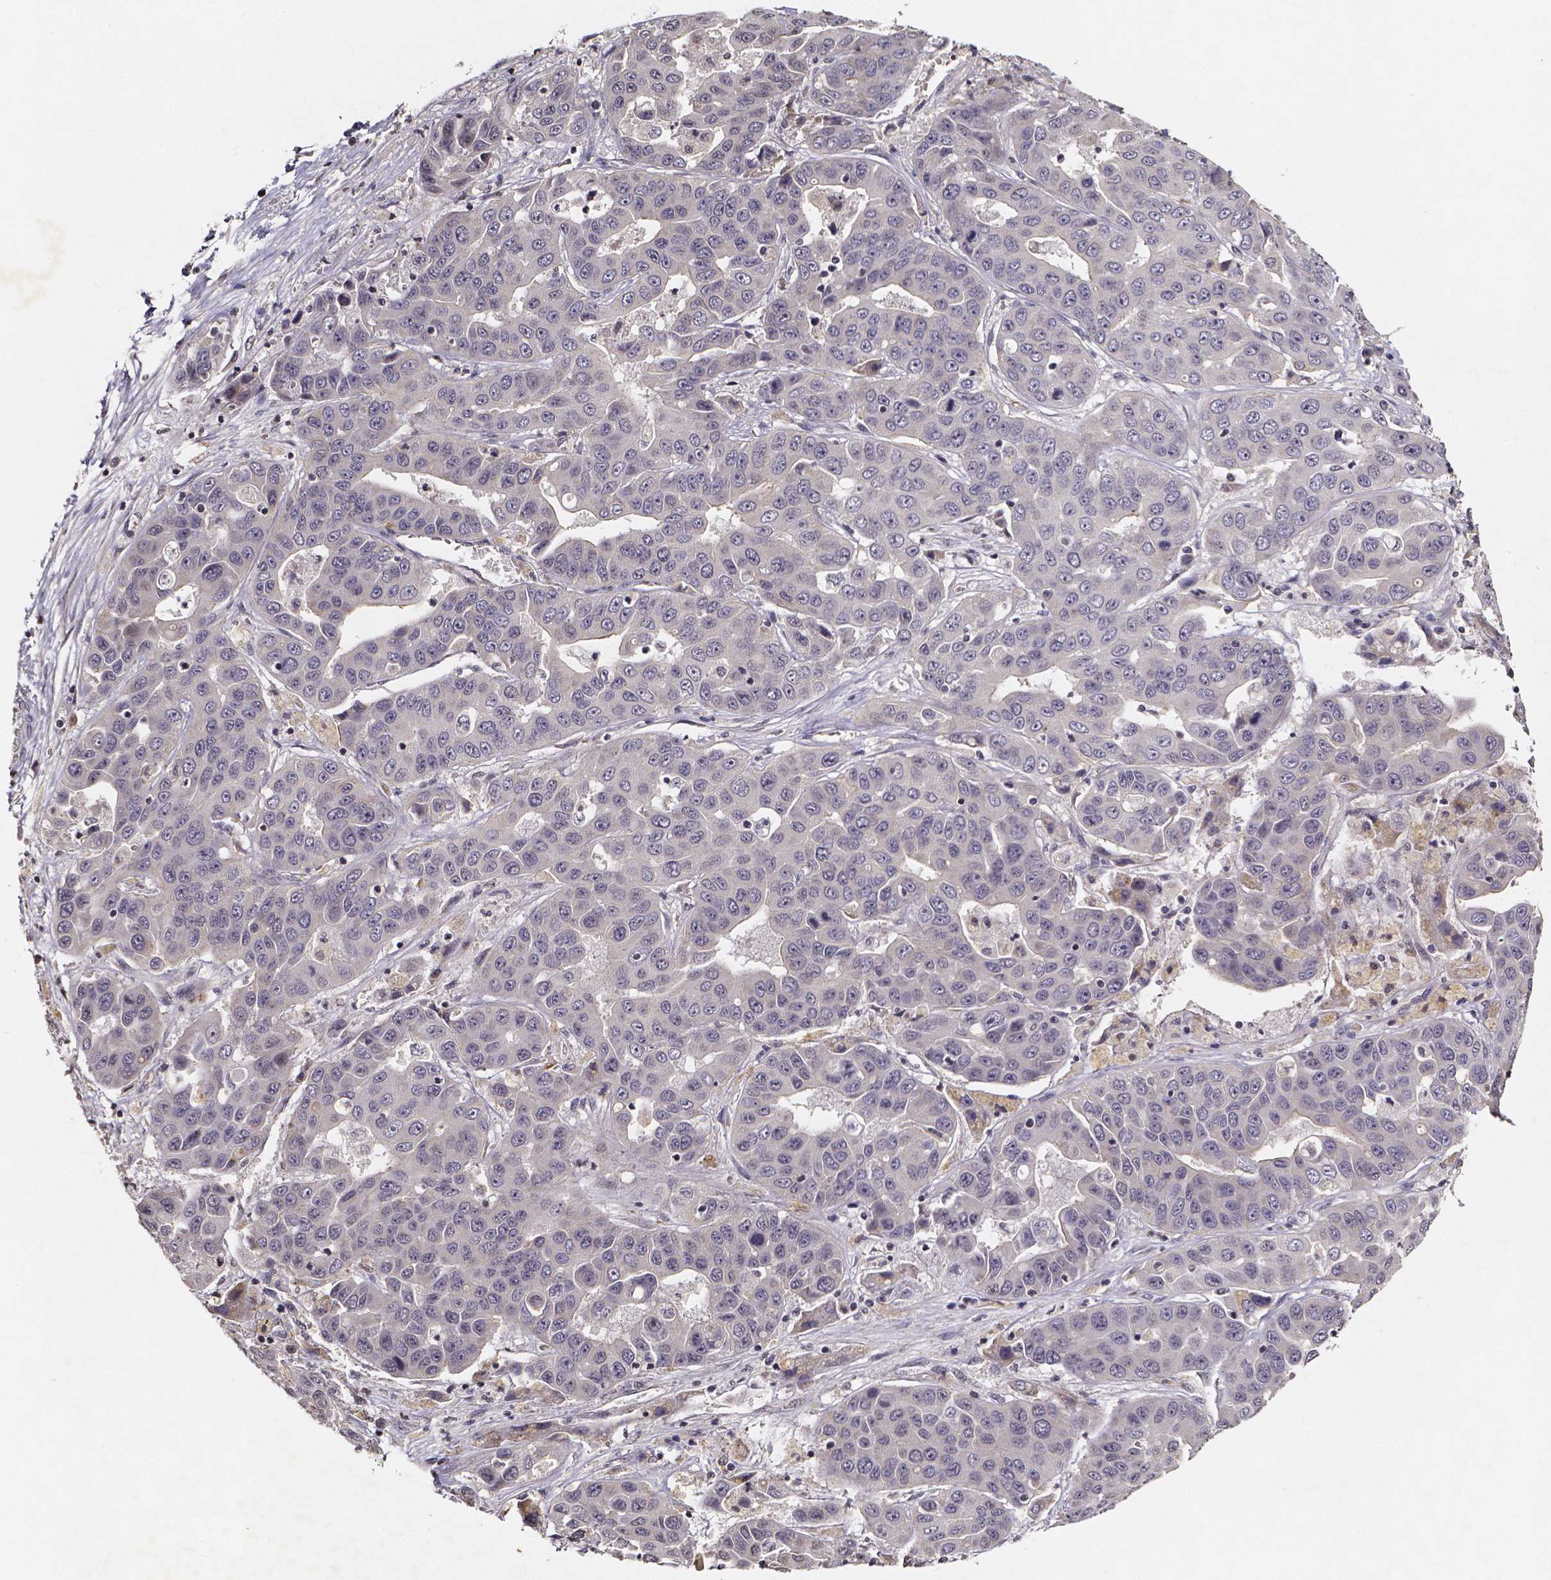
{"staining": {"intensity": "negative", "quantity": "none", "location": "none"}, "tissue": "liver cancer", "cell_type": "Tumor cells", "image_type": "cancer", "snomed": [{"axis": "morphology", "description": "Cholangiocarcinoma"}, {"axis": "topography", "description": "Liver"}], "caption": "The histopathology image reveals no significant expression in tumor cells of cholangiocarcinoma (liver).", "gene": "TP73", "patient": {"sex": "female", "age": 52}}